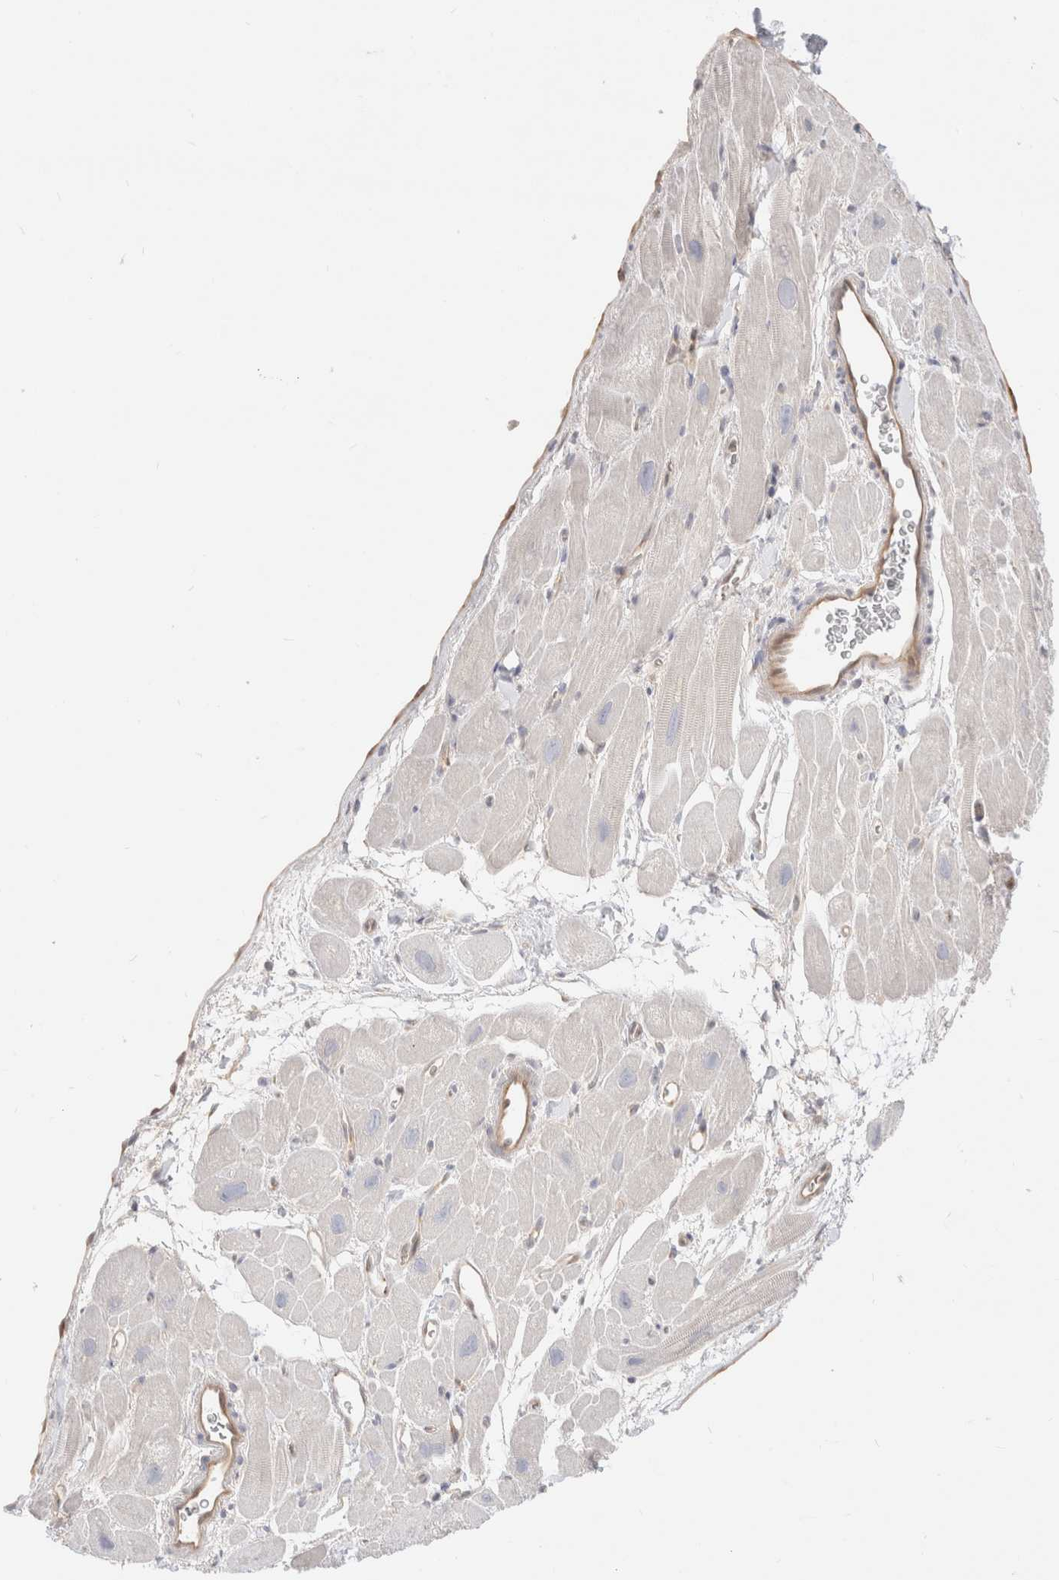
{"staining": {"intensity": "negative", "quantity": "none", "location": "none"}, "tissue": "heart muscle", "cell_type": "Cardiomyocytes", "image_type": "normal", "snomed": [{"axis": "morphology", "description": "Normal tissue, NOS"}, {"axis": "topography", "description": "Heart"}], "caption": "Micrograph shows no significant protein positivity in cardiomyocytes of unremarkable heart muscle. (IHC, brightfield microscopy, high magnification).", "gene": "EFCAB13", "patient": {"sex": "male", "age": 49}}